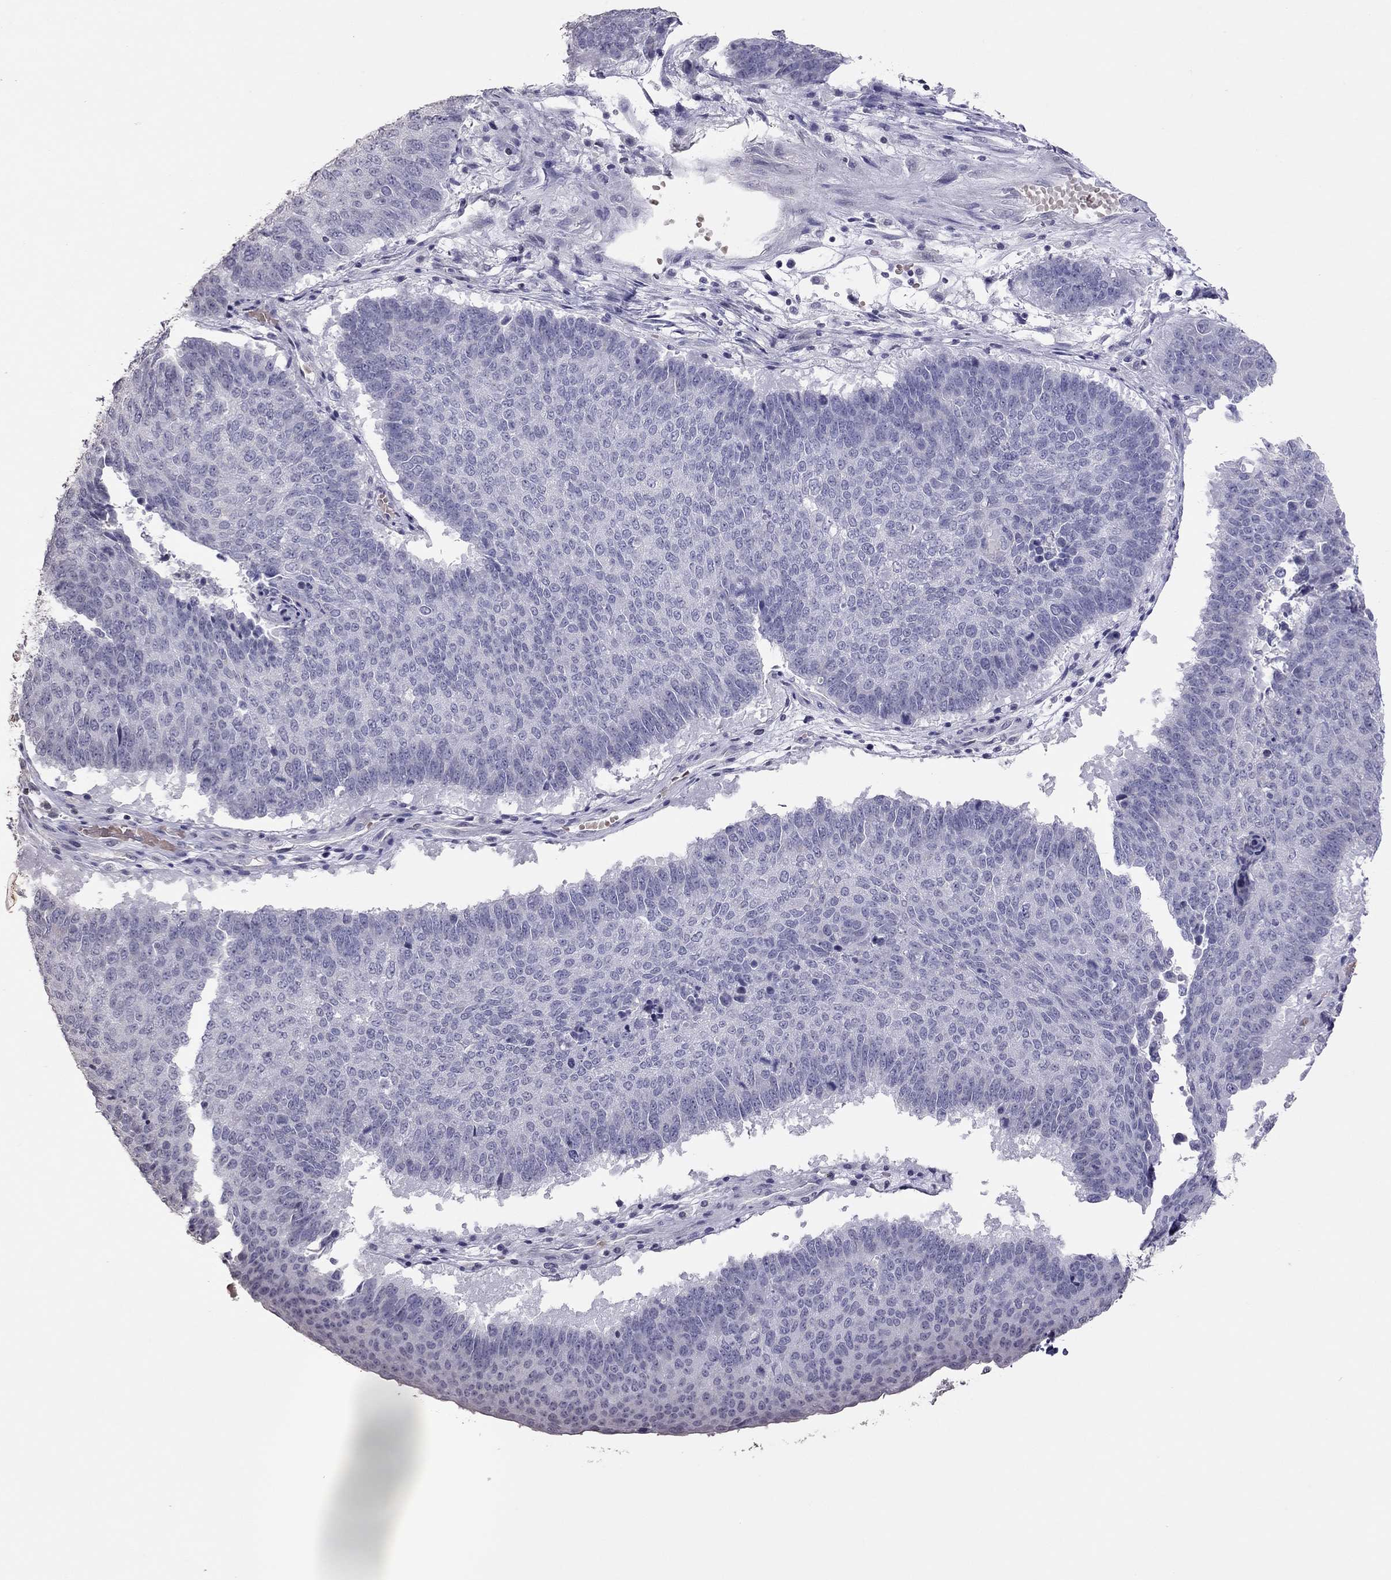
{"staining": {"intensity": "negative", "quantity": "none", "location": "none"}, "tissue": "lung cancer", "cell_type": "Tumor cells", "image_type": "cancer", "snomed": [{"axis": "morphology", "description": "Squamous cell carcinoma, NOS"}, {"axis": "topography", "description": "Lung"}], "caption": "Immunohistochemistry (IHC) photomicrograph of lung cancer (squamous cell carcinoma) stained for a protein (brown), which displays no expression in tumor cells.", "gene": "TSHB", "patient": {"sex": "male", "age": 73}}